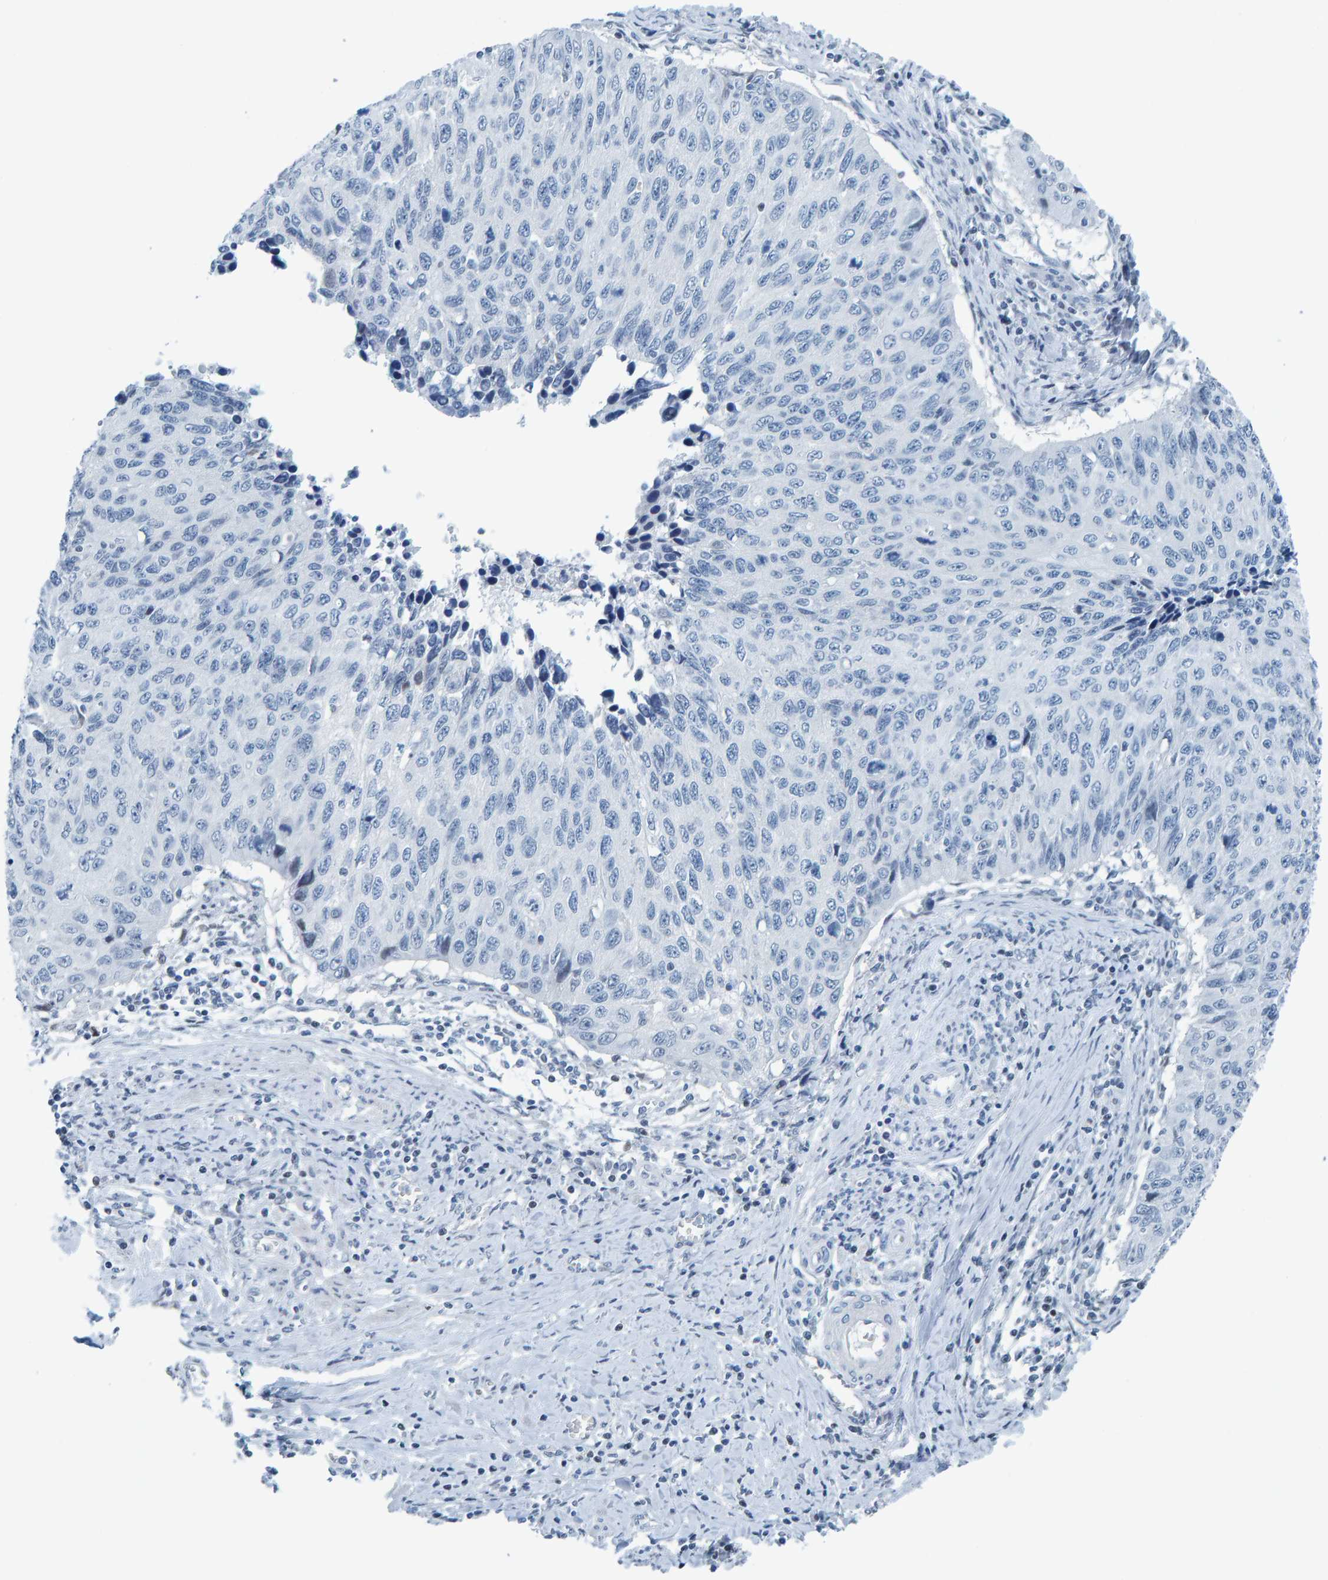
{"staining": {"intensity": "negative", "quantity": "none", "location": "none"}, "tissue": "cervical cancer", "cell_type": "Tumor cells", "image_type": "cancer", "snomed": [{"axis": "morphology", "description": "Squamous cell carcinoma, NOS"}, {"axis": "topography", "description": "Cervix"}], "caption": "An image of human squamous cell carcinoma (cervical) is negative for staining in tumor cells.", "gene": "CNP", "patient": {"sex": "female", "age": 53}}